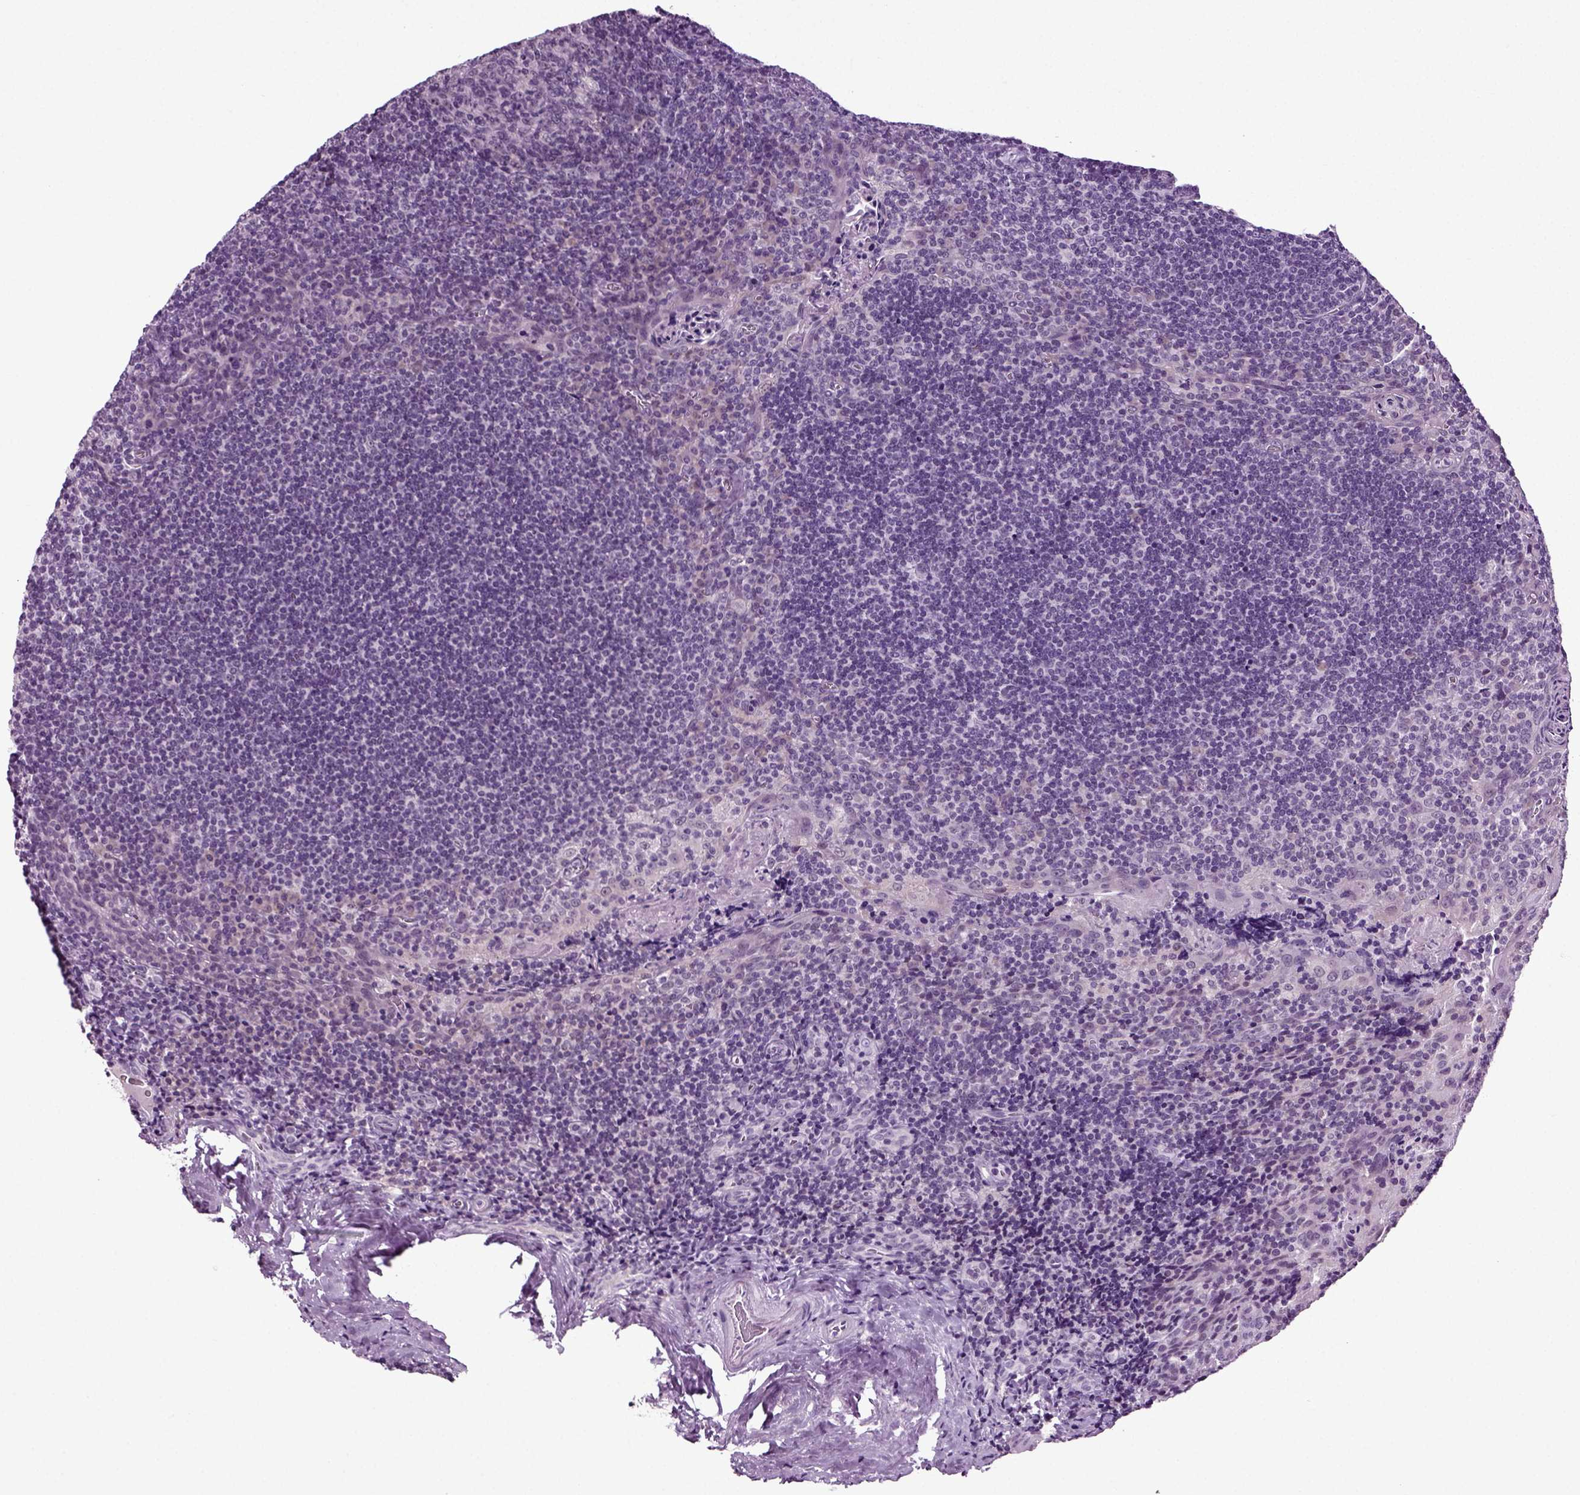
{"staining": {"intensity": "negative", "quantity": "none", "location": "none"}, "tissue": "tonsil", "cell_type": "Germinal center cells", "image_type": "normal", "snomed": [{"axis": "morphology", "description": "Normal tissue, NOS"}, {"axis": "morphology", "description": "Inflammation, NOS"}, {"axis": "topography", "description": "Tonsil"}], "caption": "A photomicrograph of tonsil stained for a protein shows no brown staining in germinal center cells. The staining is performed using DAB (3,3'-diaminobenzidine) brown chromogen with nuclei counter-stained in using hematoxylin.", "gene": "SPATA17", "patient": {"sex": "female", "age": 31}}